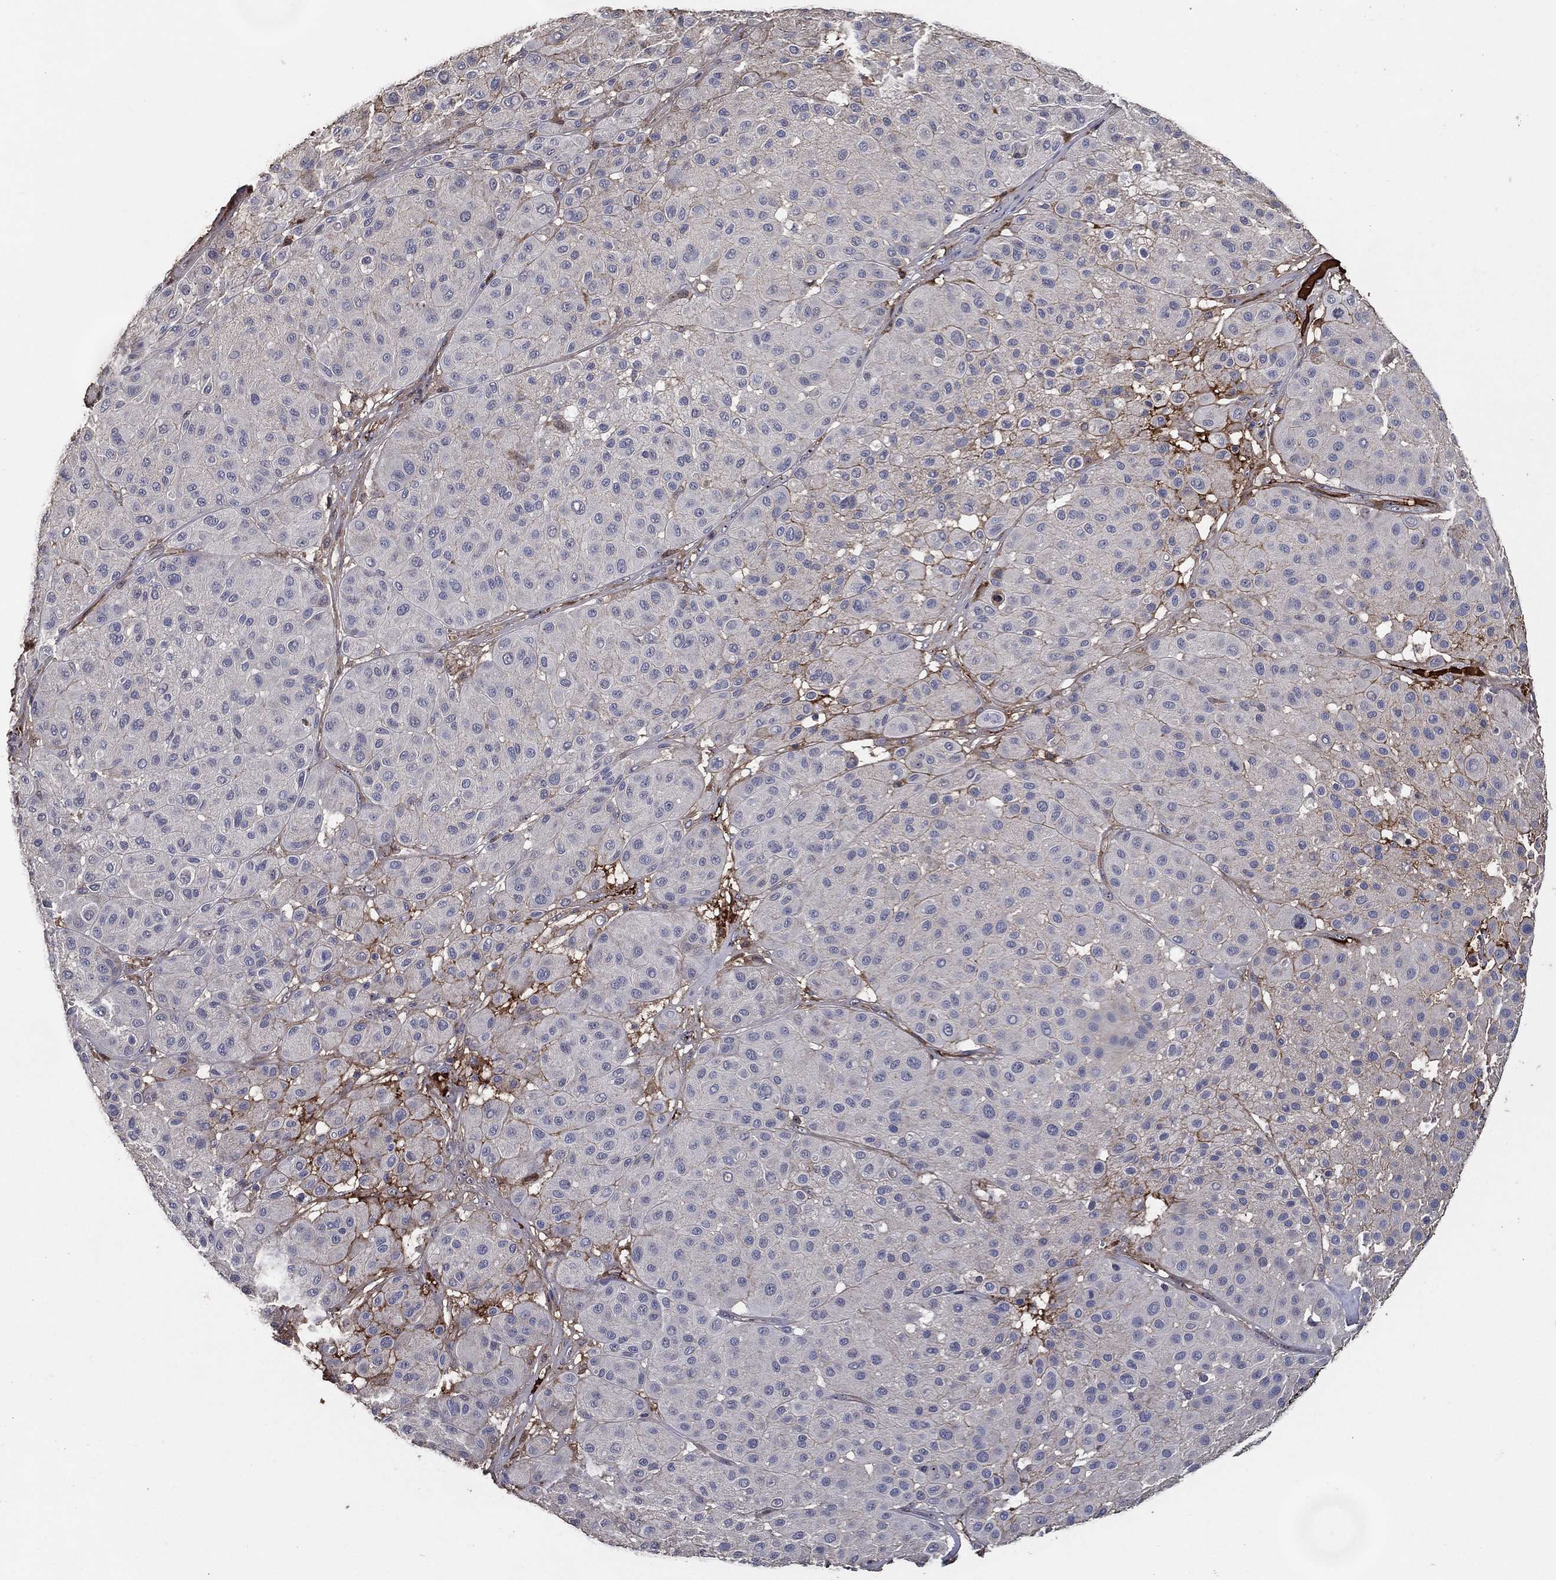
{"staining": {"intensity": "negative", "quantity": "none", "location": "none"}, "tissue": "melanoma", "cell_type": "Tumor cells", "image_type": "cancer", "snomed": [{"axis": "morphology", "description": "Malignant melanoma, Metastatic site"}, {"axis": "topography", "description": "Smooth muscle"}], "caption": "Tumor cells show no significant protein positivity in malignant melanoma (metastatic site).", "gene": "EFNA1", "patient": {"sex": "male", "age": 41}}